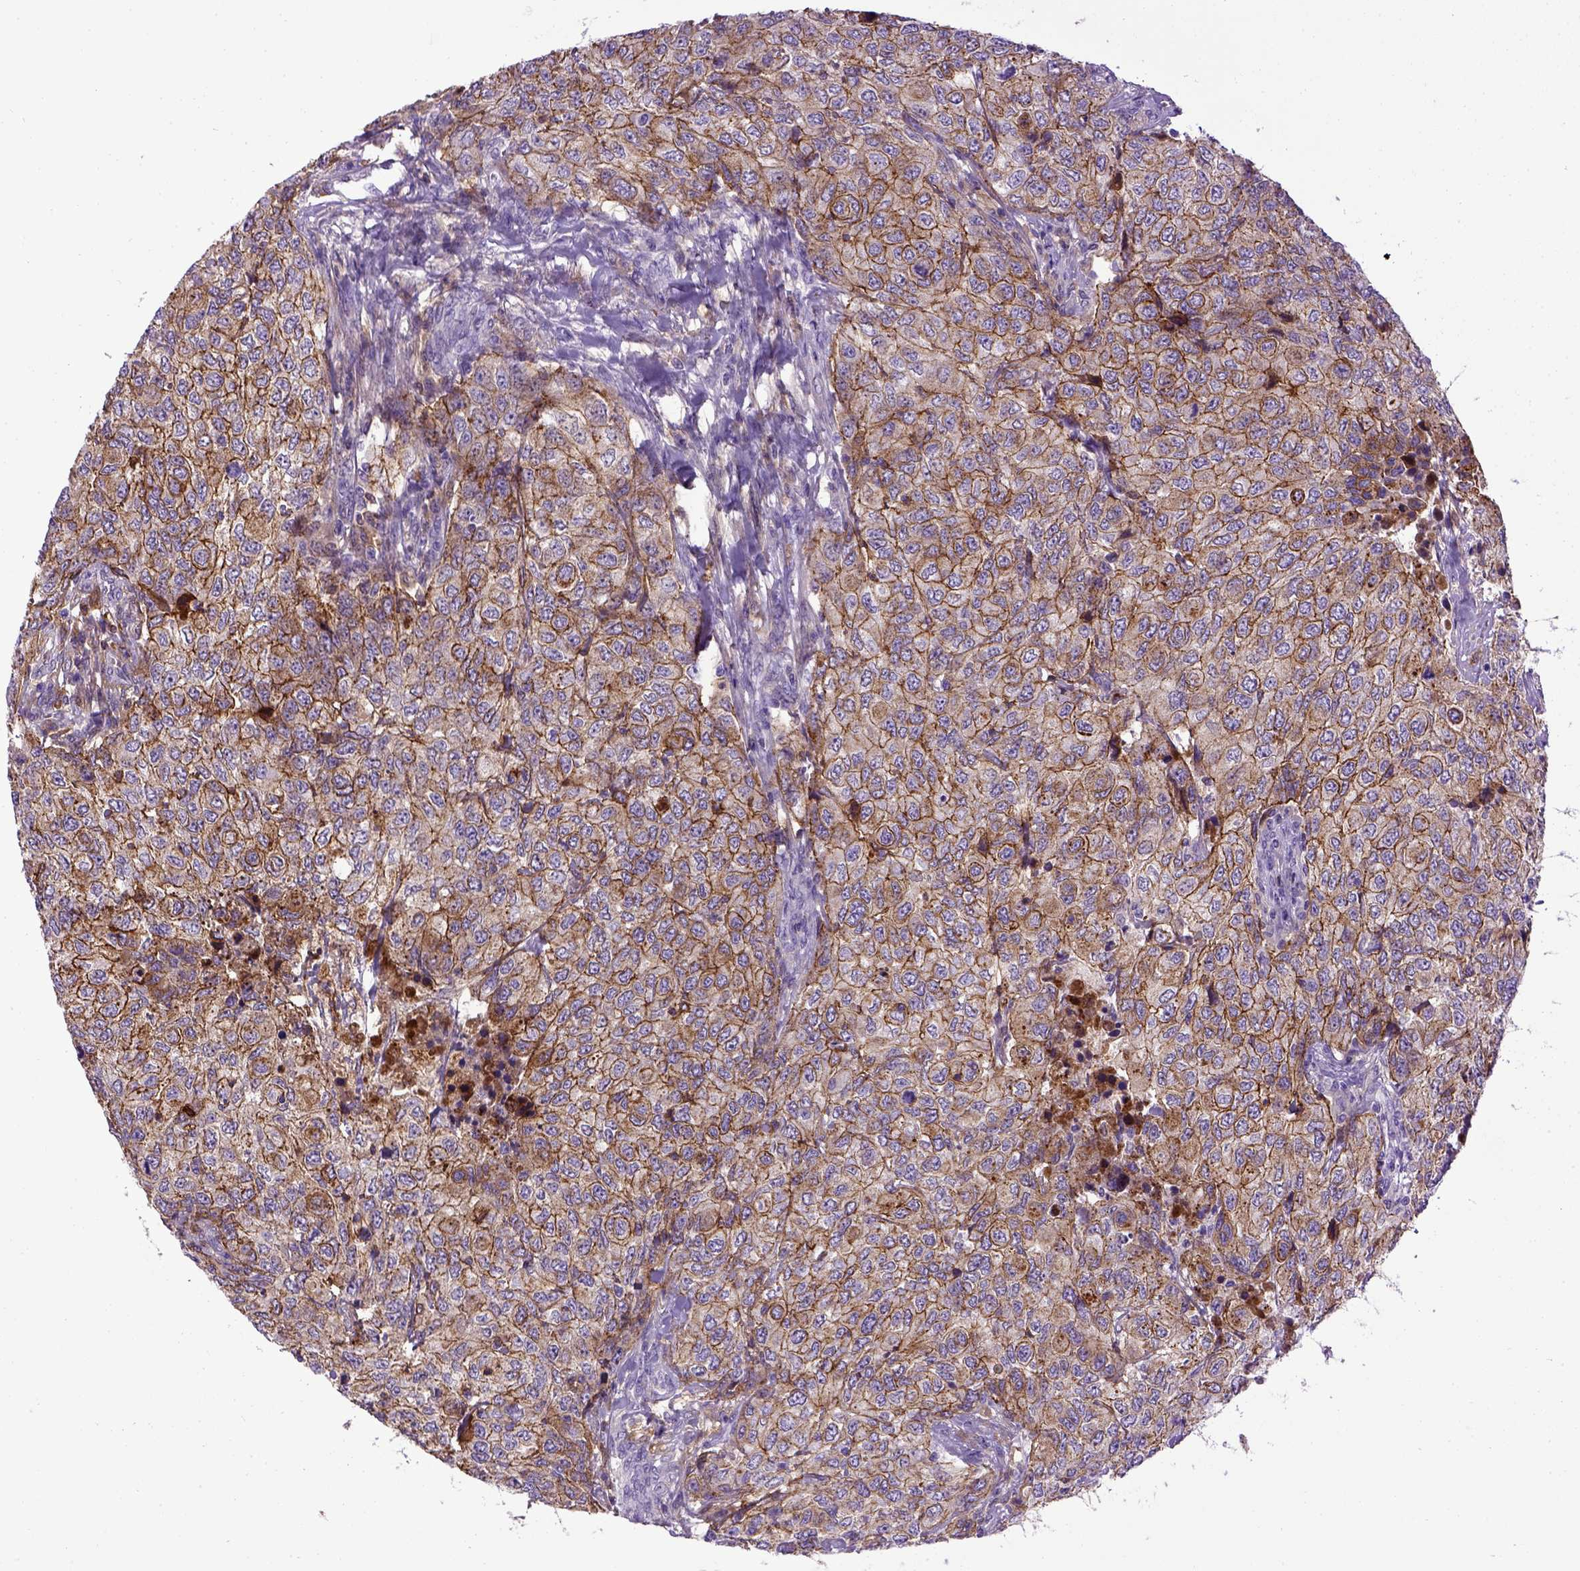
{"staining": {"intensity": "moderate", "quantity": ">75%", "location": "cytoplasmic/membranous"}, "tissue": "urothelial cancer", "cell_type": "Tumor cells", "image_type": "cancer", "snomed": [{"axis": "morphology", "description": "Urothelial carcinoma, High grade"}, {"axis": "topography", "description": "Urinary bladder"}], "caption": "Immunohistochemical staining of human urothelial cancer exhibits medium levels of moderate cytoplasmic/membranous positivity in approximately >75% of tumor cells. Using DAB (3,3'-diaminobenzidine) (brown) and hematoxylin (blue) stains, captured at high magnification using brightfield microscopy.", "gene": "CDH1", "patient": {"sex": "female", "age": 78}}